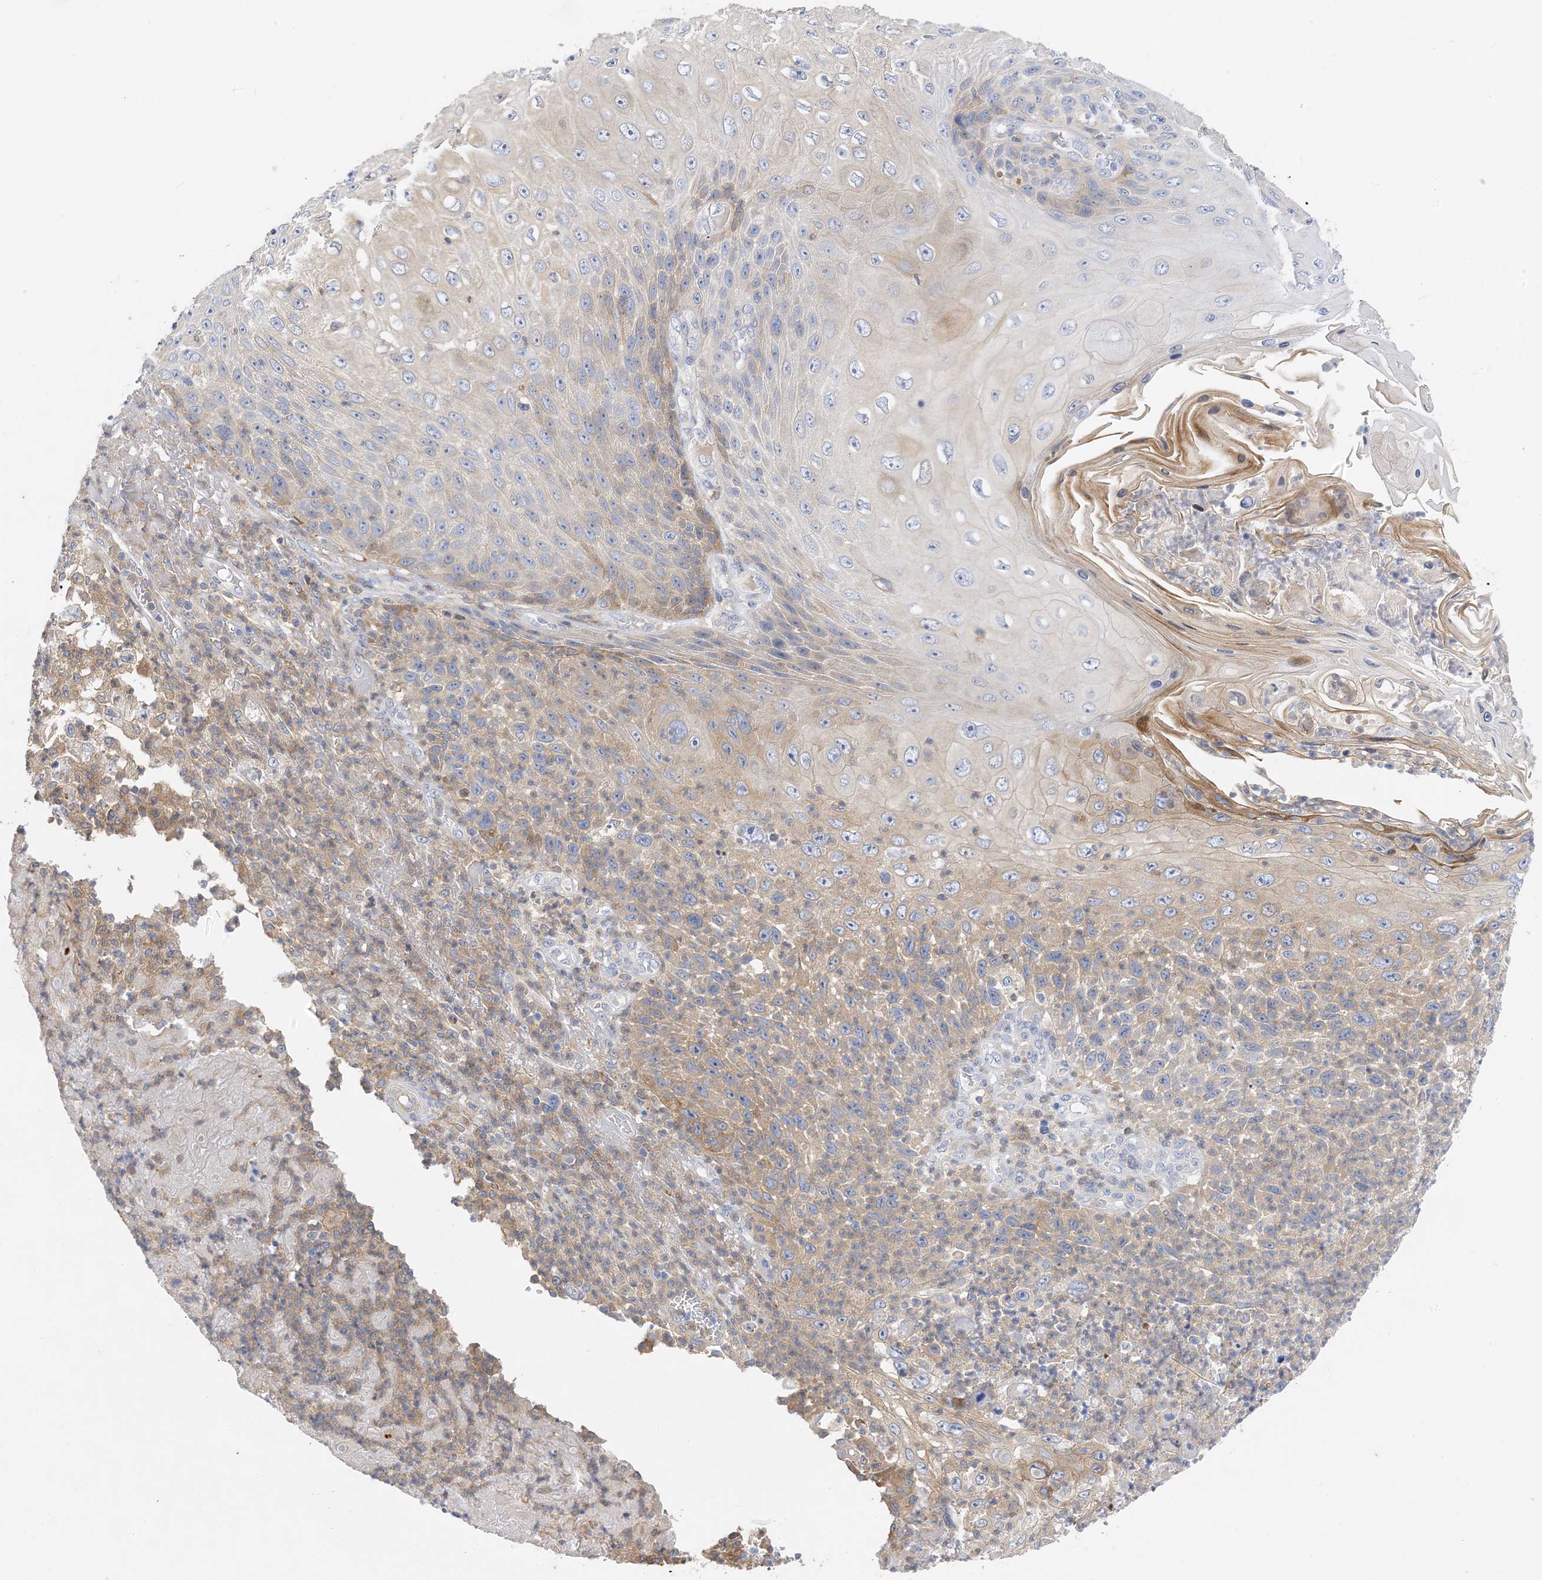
{"staining": {"intensity": "moderate", "quantity": "<25%", "location": "cytoplasmic/membranous"}, "tissue": "skin cancer", "cell_type": "Tumor cells", "image_type": "cancer", "snomed": [{"axis": "morphology", "description": "Squamous cell carcinoma, NOS"}, {"axis": "topography", "description": "Skin"}], "caption": "Immunohistochemistry (IHC) photomicrograph of neoplastic tissue: human skin cancer stained using immunohistochemistry displays low levels of moderate protein expression localized specifically in the cytoplasmic/membranous of tumor cells, appearing as a cytoplasmic/membranous brown color.", "gene": "ARV1", "patient": {"sex": "female", "age": 88}}